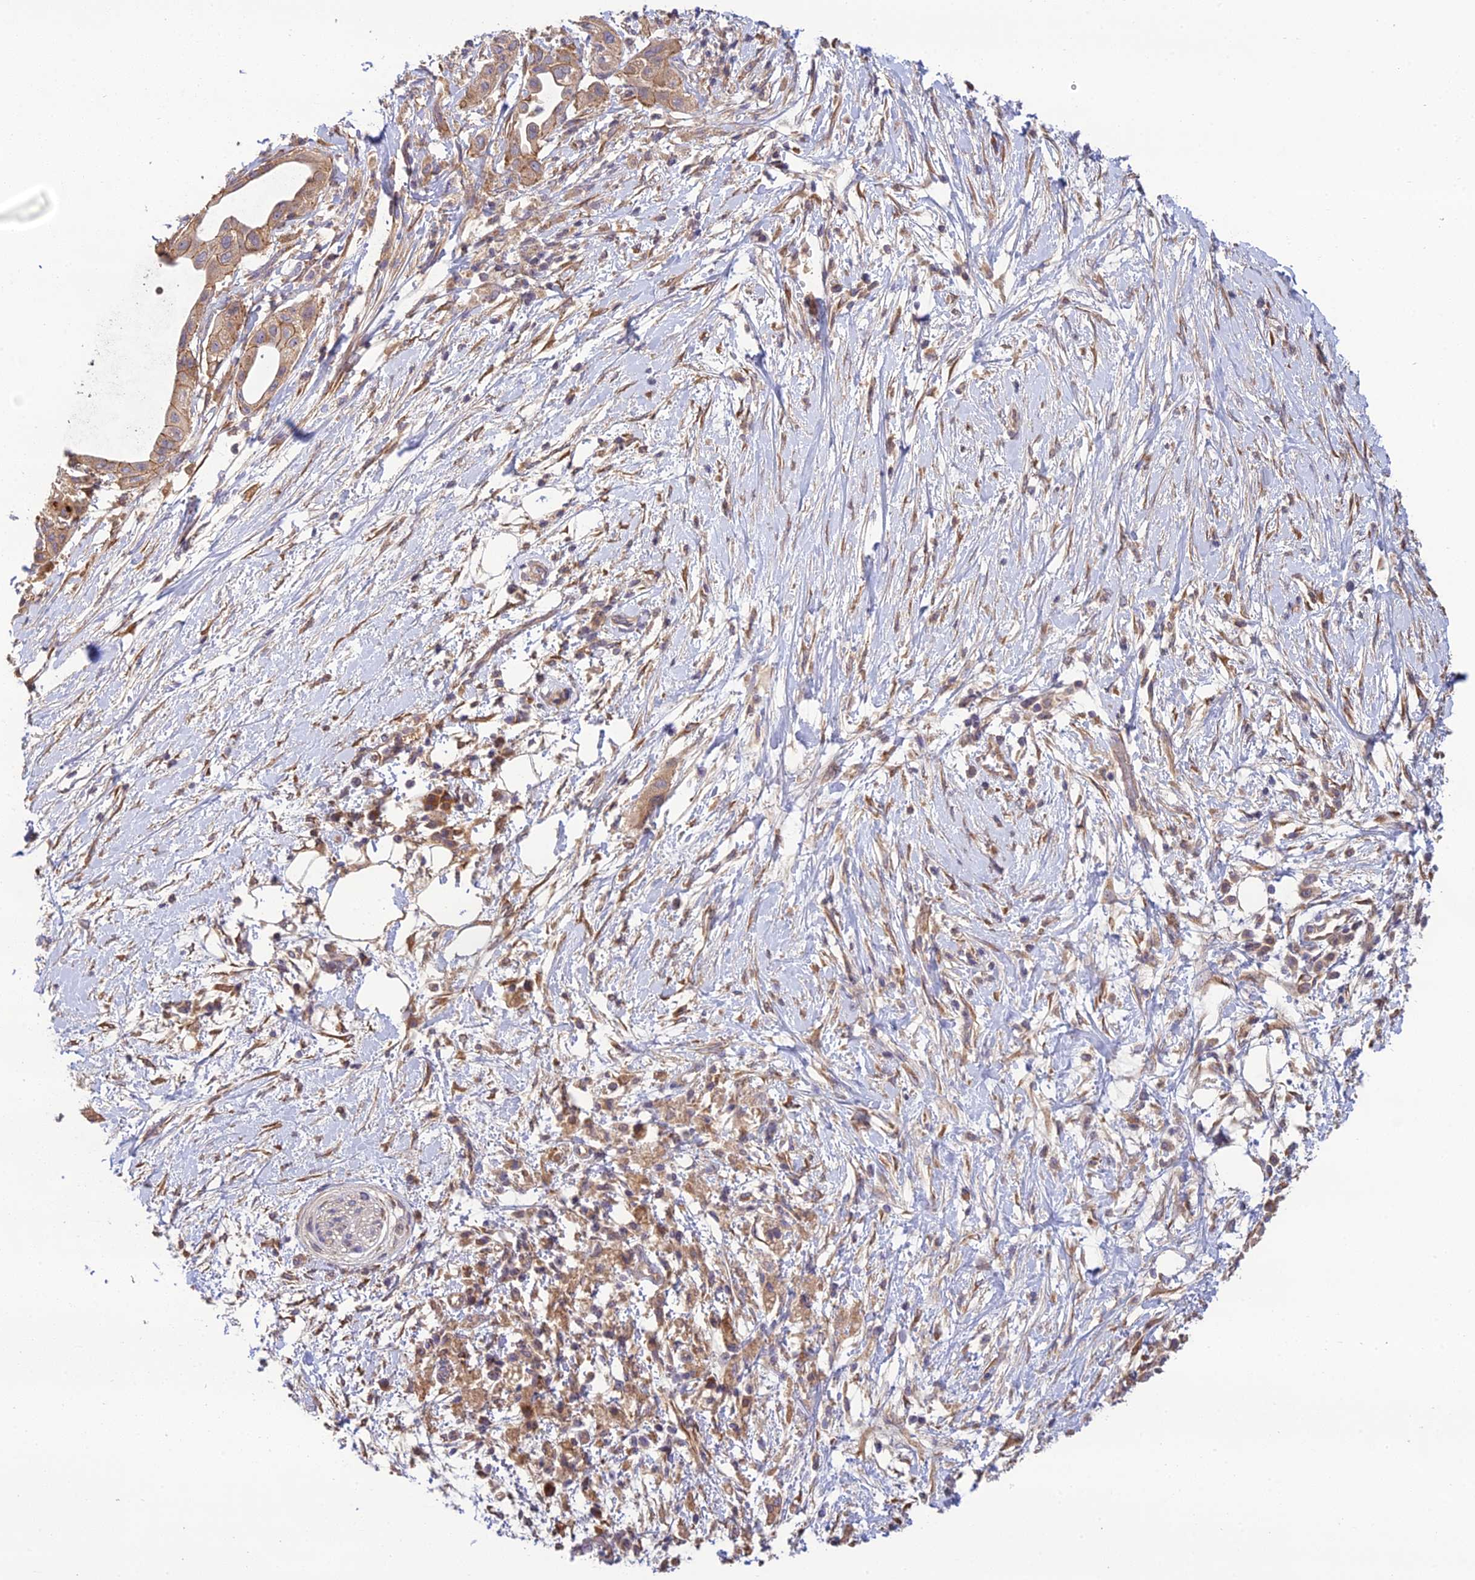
{"staining": {"intensity": "moderate", "quantity": ">75%", "location": "cytoplasmic/membranous"}, "tissue": "pancreatic cancer", "cell_type": "Tumor cells", "image_type": "cancer", "snomed": [{"axis": "morphology", "description": "Adenocarcinoma, NOS"}, {"axis": "topography", "description": "Pancreas"}], "caption": "Adenocarcinoma (pancreatic) stained with a brown dye displays moderate cytoplasmic/membranous positive expression in about >75% of tumor cells.", "gene": "MRNIP", "patient": {"sex": "male", "age": 68}}